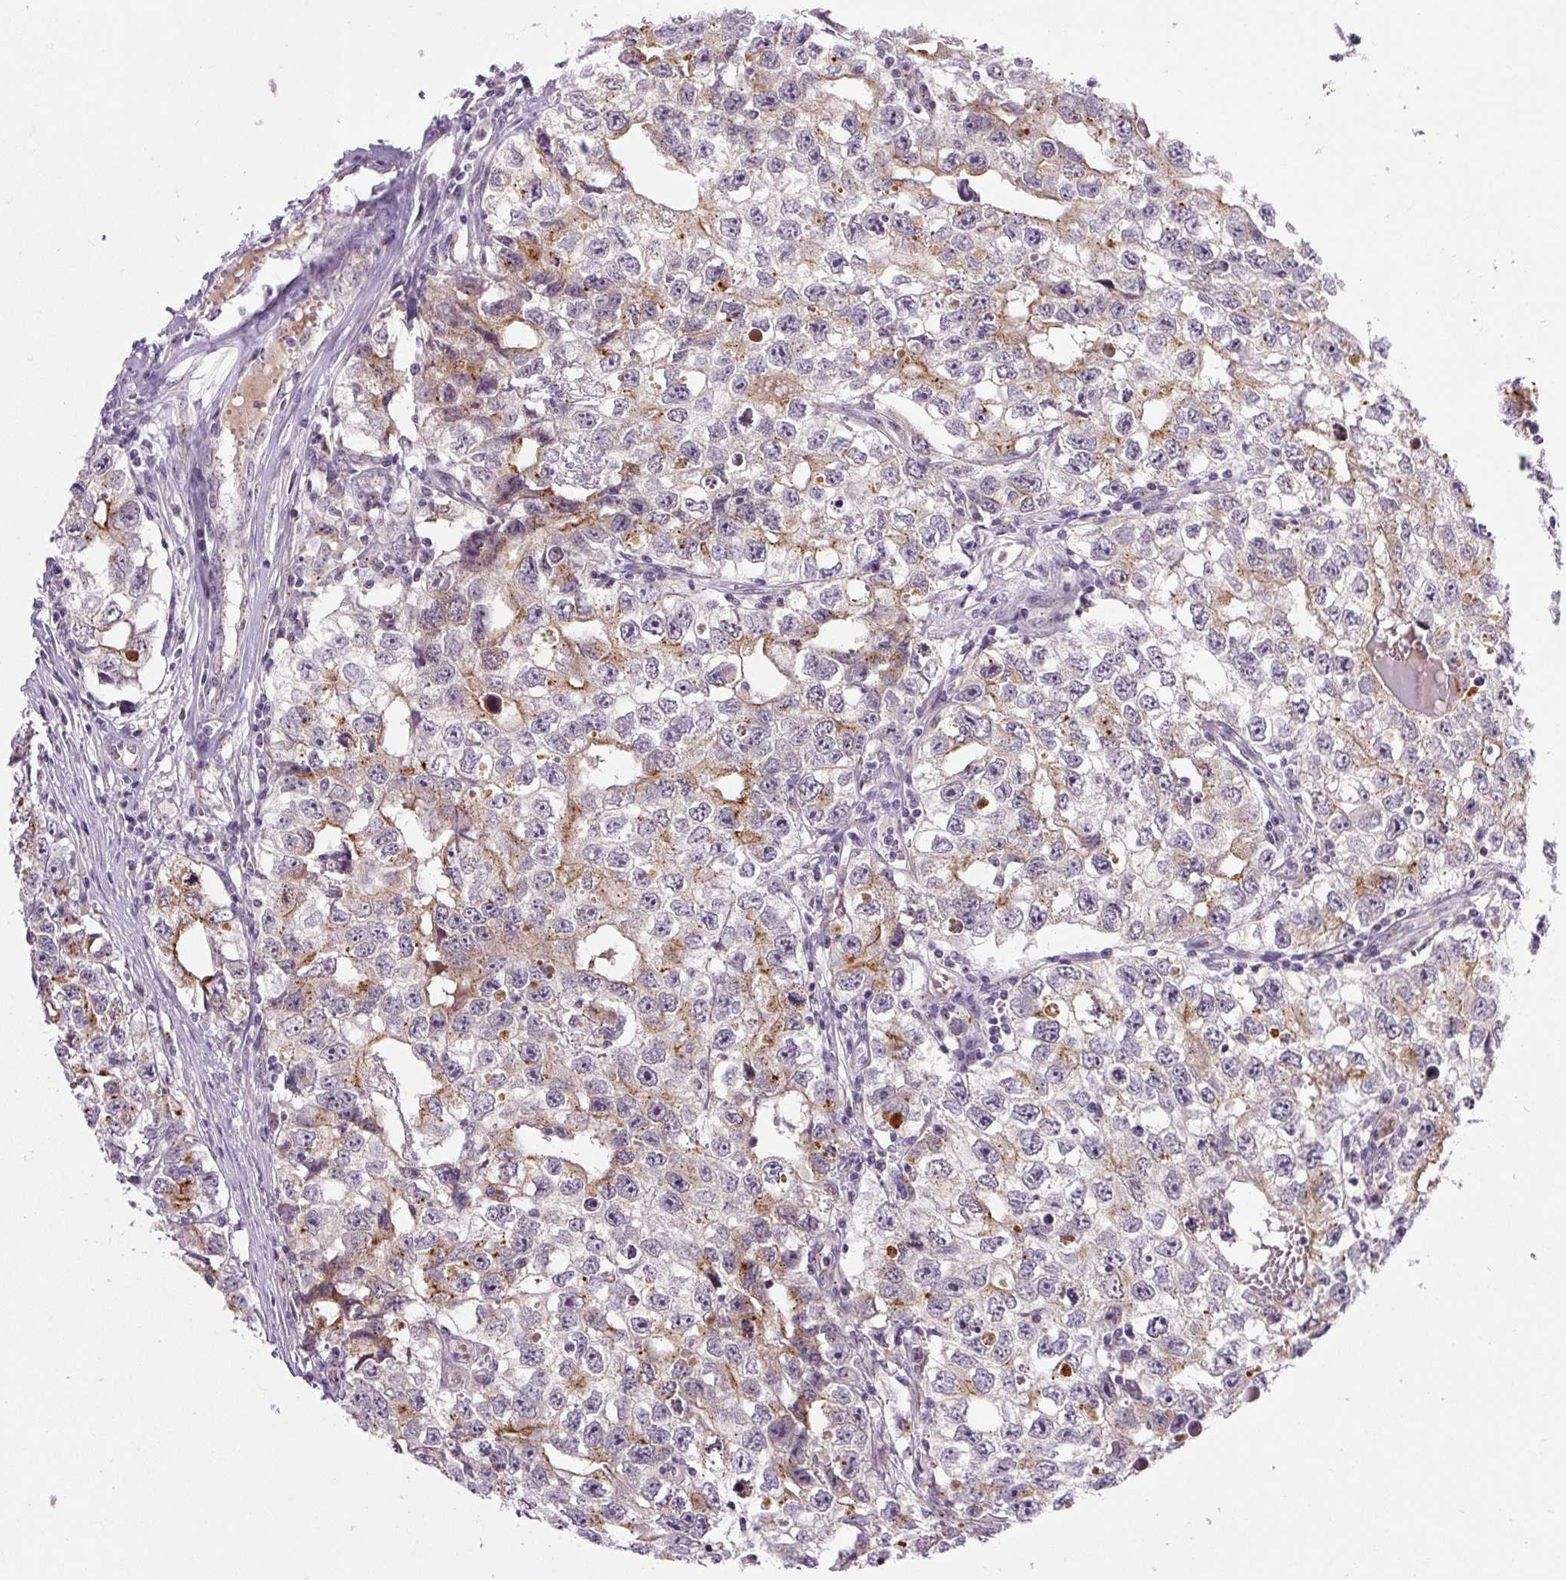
{"staining": {"intensity": "moderate", "quantity": "25%-75%", "location": "cytoplasmic/membranous"}, "tissue": "testis cancer", "cell_type": "Tumor cells", "image_type": "cancer", "snomed": [{"axis": "morphology", "description": "Seminoma, NOS"}, {"axis": "morphology", "description": "Carcinoma, Embryonal, NOS"}, {"axis": "topography", "description": "Testis"}], "caption": "Moderate cytoplasmic/membranous staining for a protein is identified in approximately 25%-75% of tumor cells of testis cancer using immunohistochemistry (IHC).", "gene": "PCM1", "patient": {"sex": "male", "age": 43}}